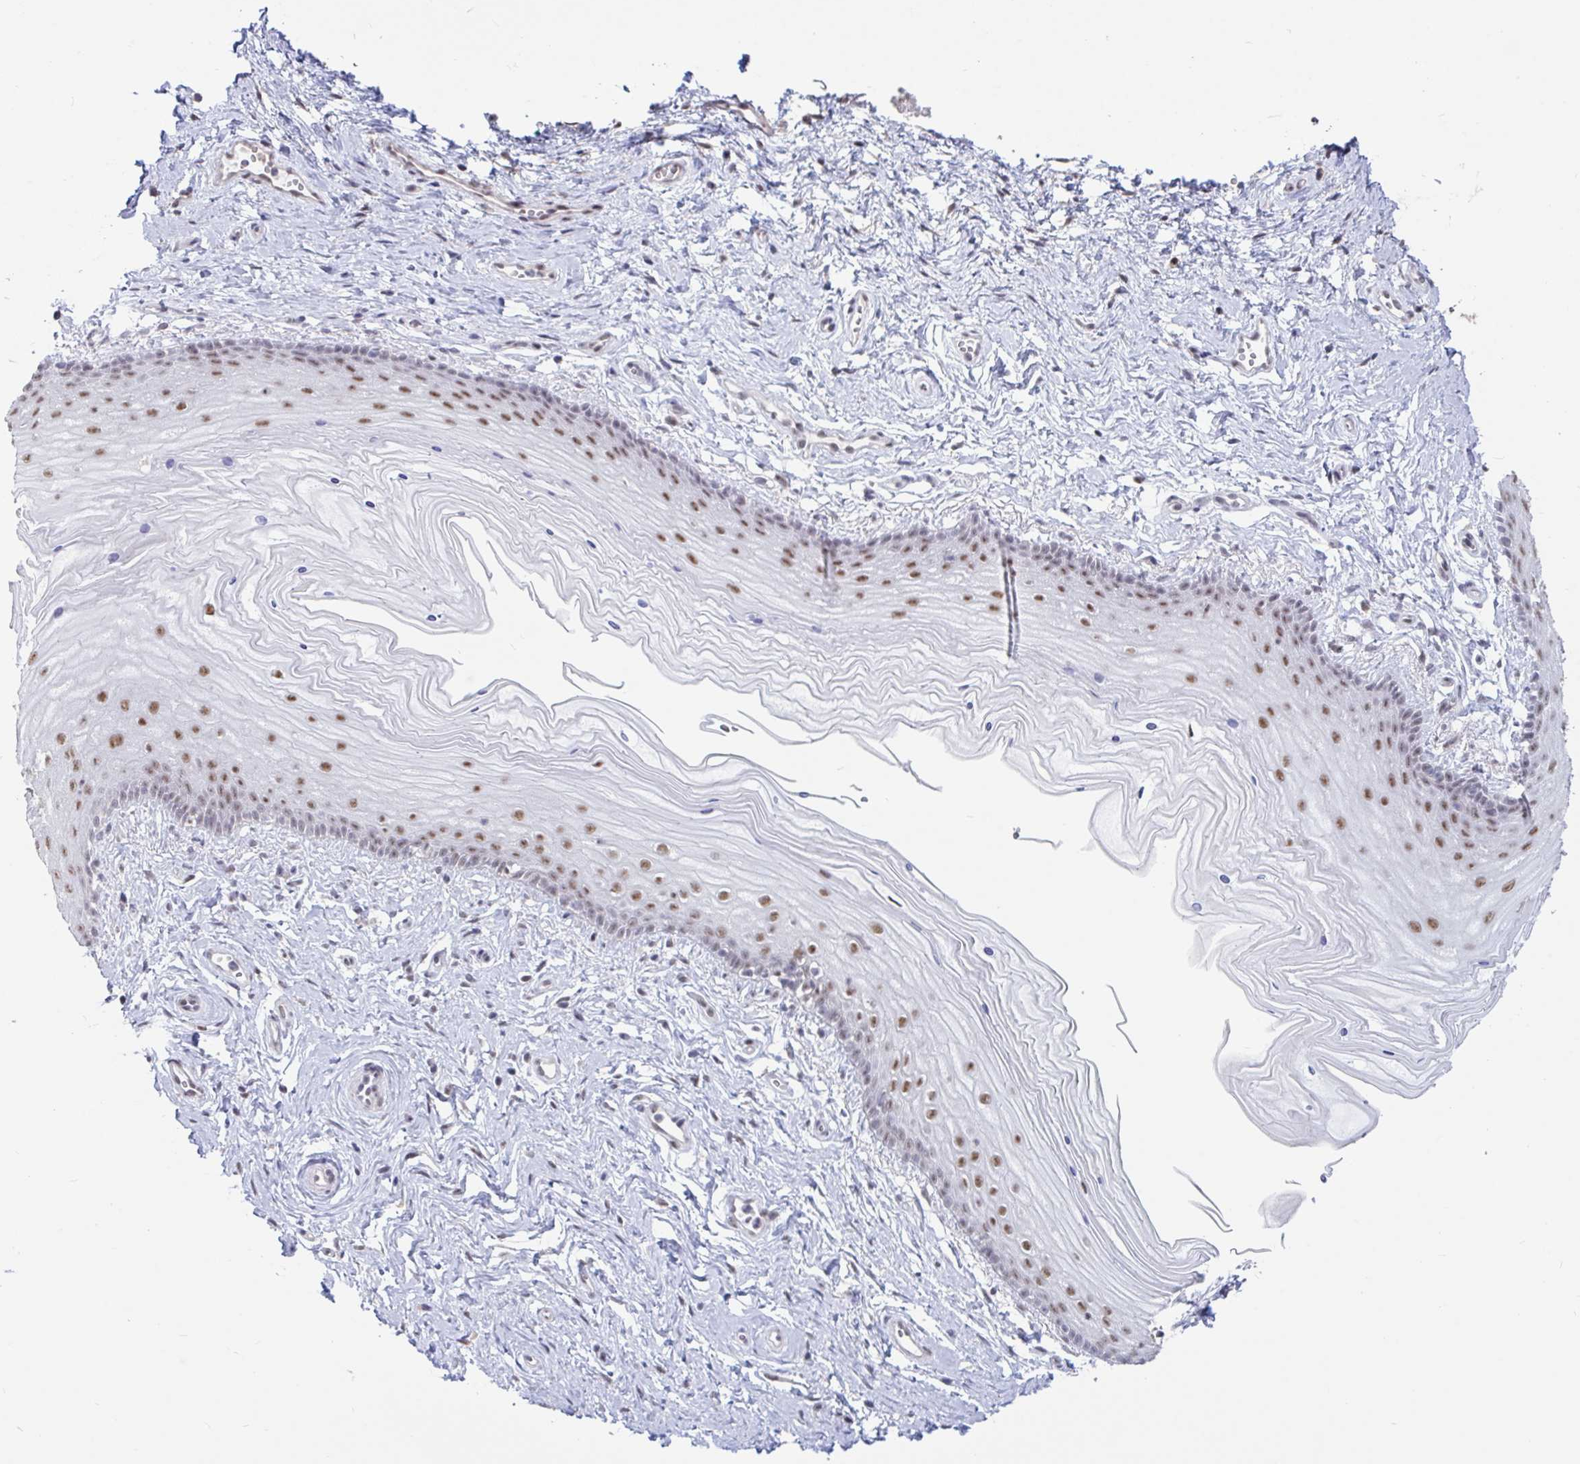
{"staining": {"intensity": "strong", "quantity": "25%-75%", "location": "nuclear"}, "tissue": "vagina", "cell_type": "Squamous epithelial cells", "image_type": "normal", "snomed": [{"axis": "morphology", "description": "Normal tissue, NOS"}, {"axis": "topography", "description": "Vagina"}], "caption": "Immunohistochemical staining of benign human vagina displays 25%-75% levels of strong nuclear protein staining in about 25%-75% of squamous epithelial cells. (IHC, brightfield microscopy, high magnification).", "gene": "DDX39A", "patient": {"sex": "female", "age": 38}}